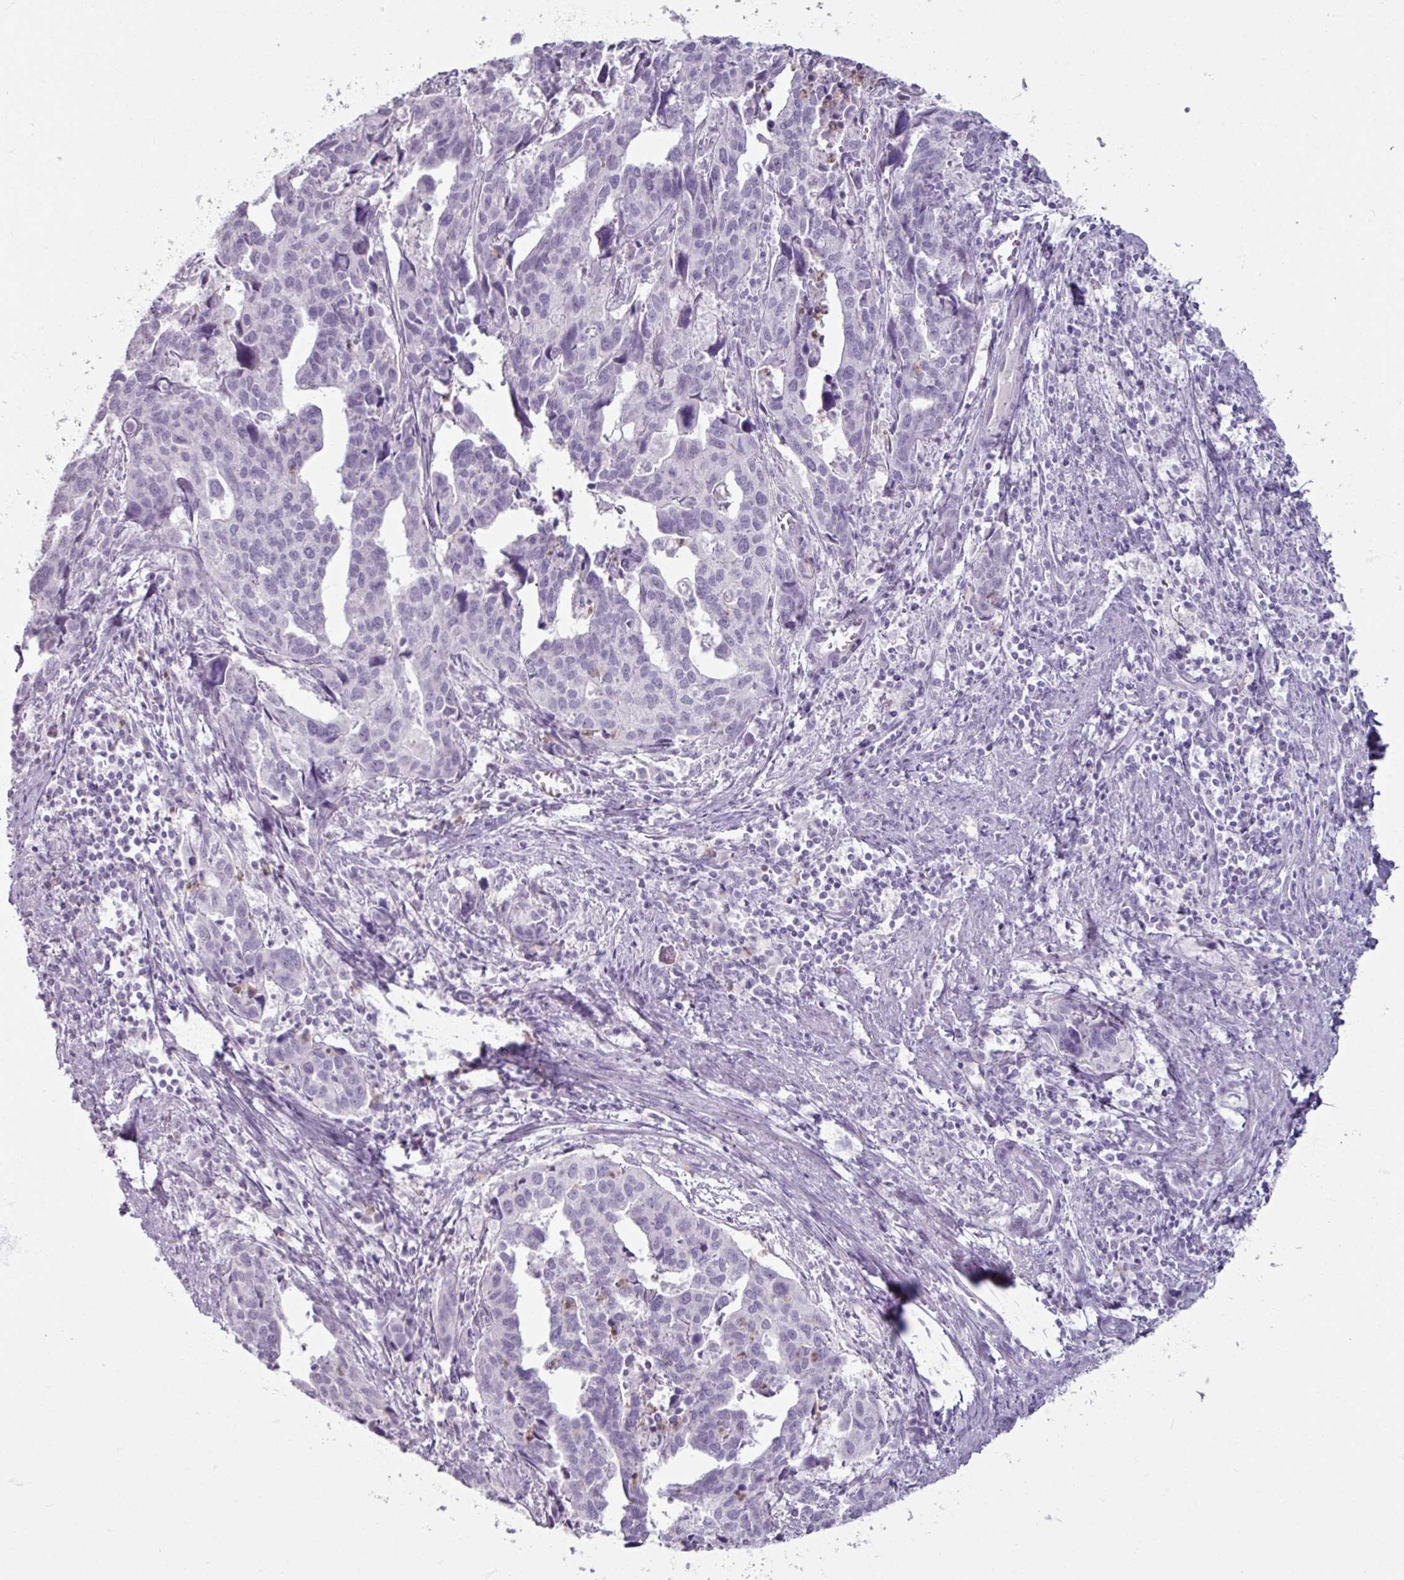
{"staining": {"intensity": "negative", "quantity": "none", "location": "none"}, "tissue": "endometrial cancer", "cell_type": "Tumor cells", "image_type": "cancer", "snomed": [{"axis": "morphology", "description": "Adenocarcinoma, NOS"}, {"axis": "topography", "description": "Endometrium"}], "caption": "Tumor cells are negative for protein expression in human endometrial cancer (adenocarcinoma).", "gene": "ARG1", "patient": {"sex": "female", "age": 73}}